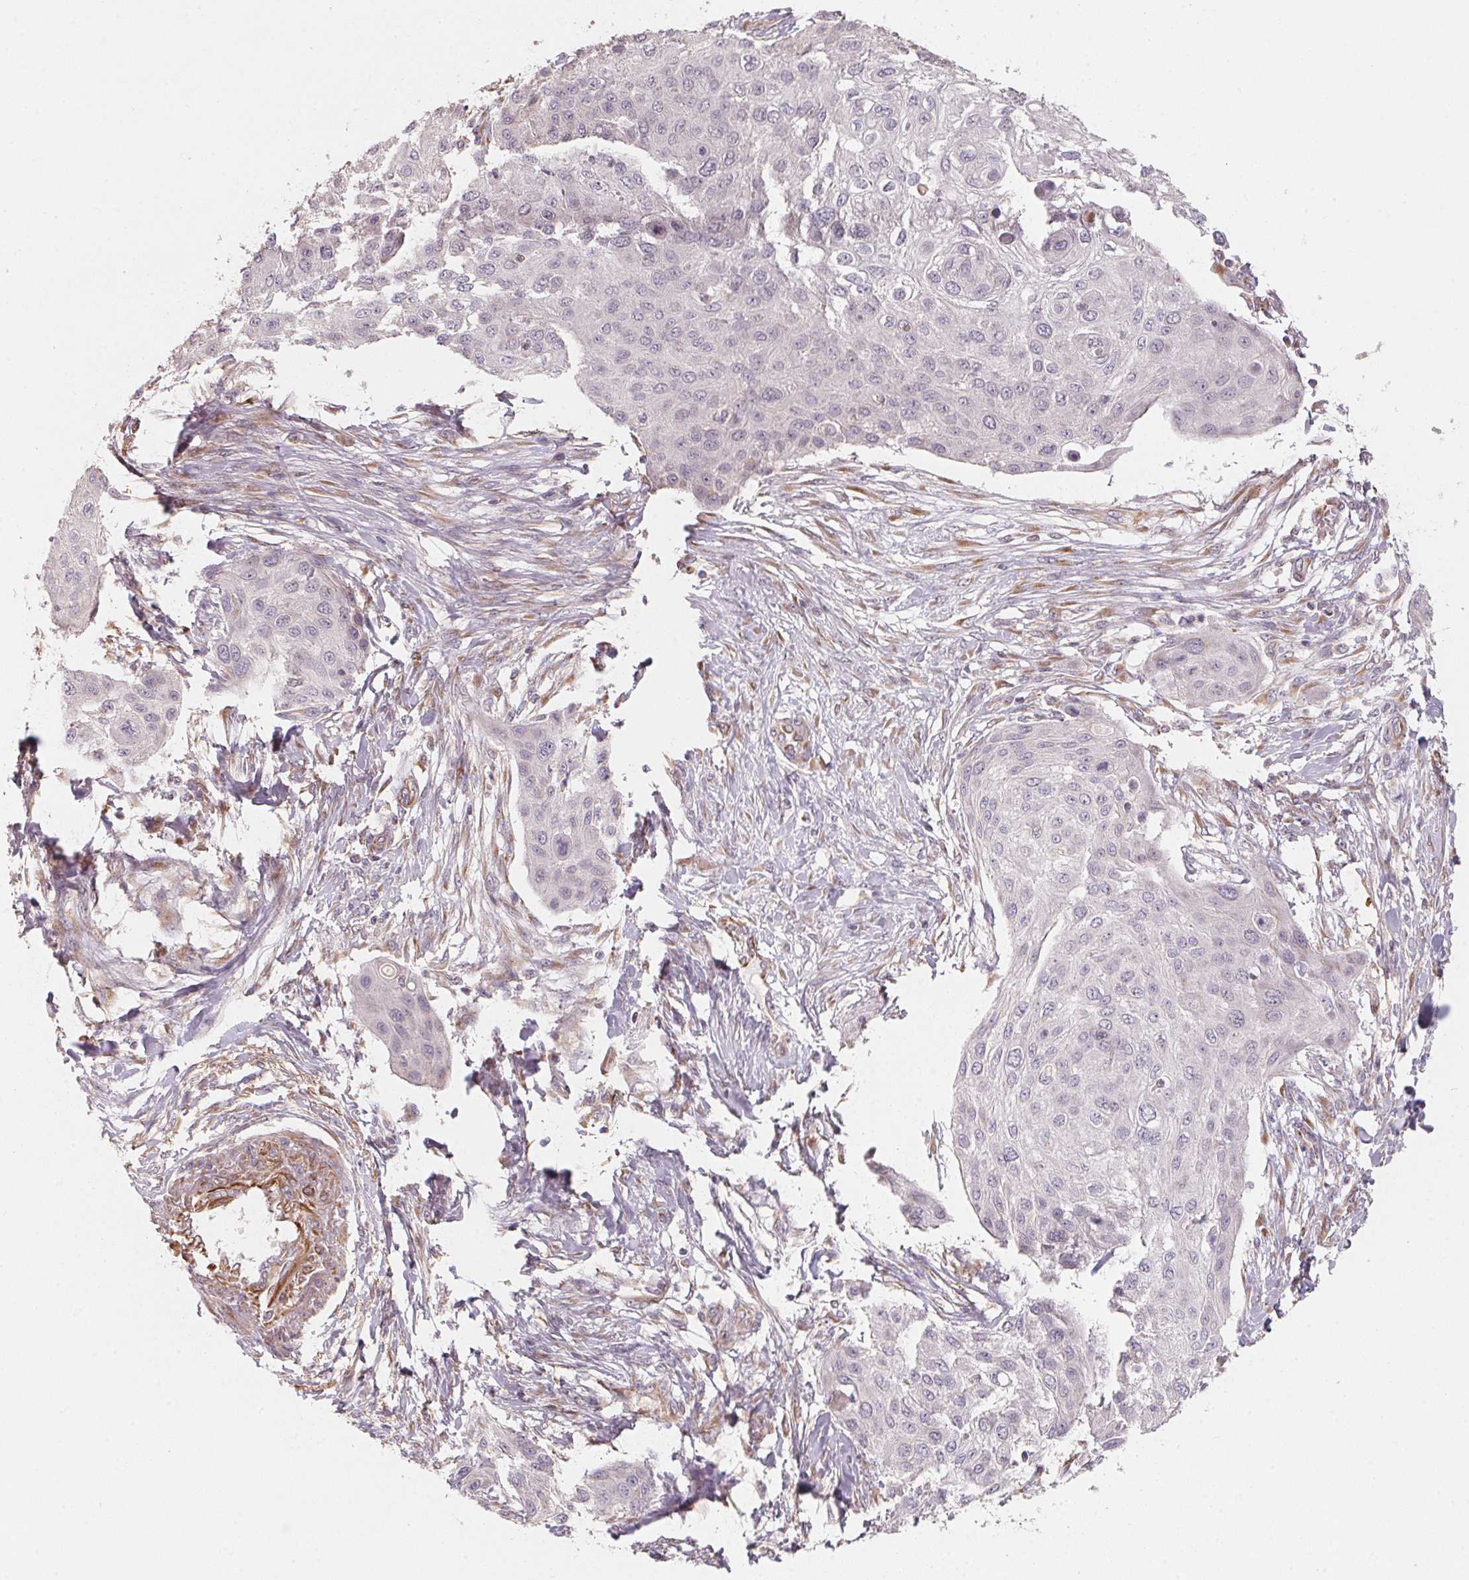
{"staining": {"intensity": "negative", "quantity": "none", "location": "none"}, "tissue": "skin cancer", "cell_type": "Tumor cells", "image_type": "cancer", "snomed": [{"axis": "morphology", "description": "Squamous cell carcinoma, NOS"}, {"axis": "topography", "description": "Skin"}], "caption": "Histopathology image shows no protein positivity in tumor cells of skin squamous cell carcinoma tissue.", "gene": "TSPAN12", "patient": {"sex": "female", "age": 87}}